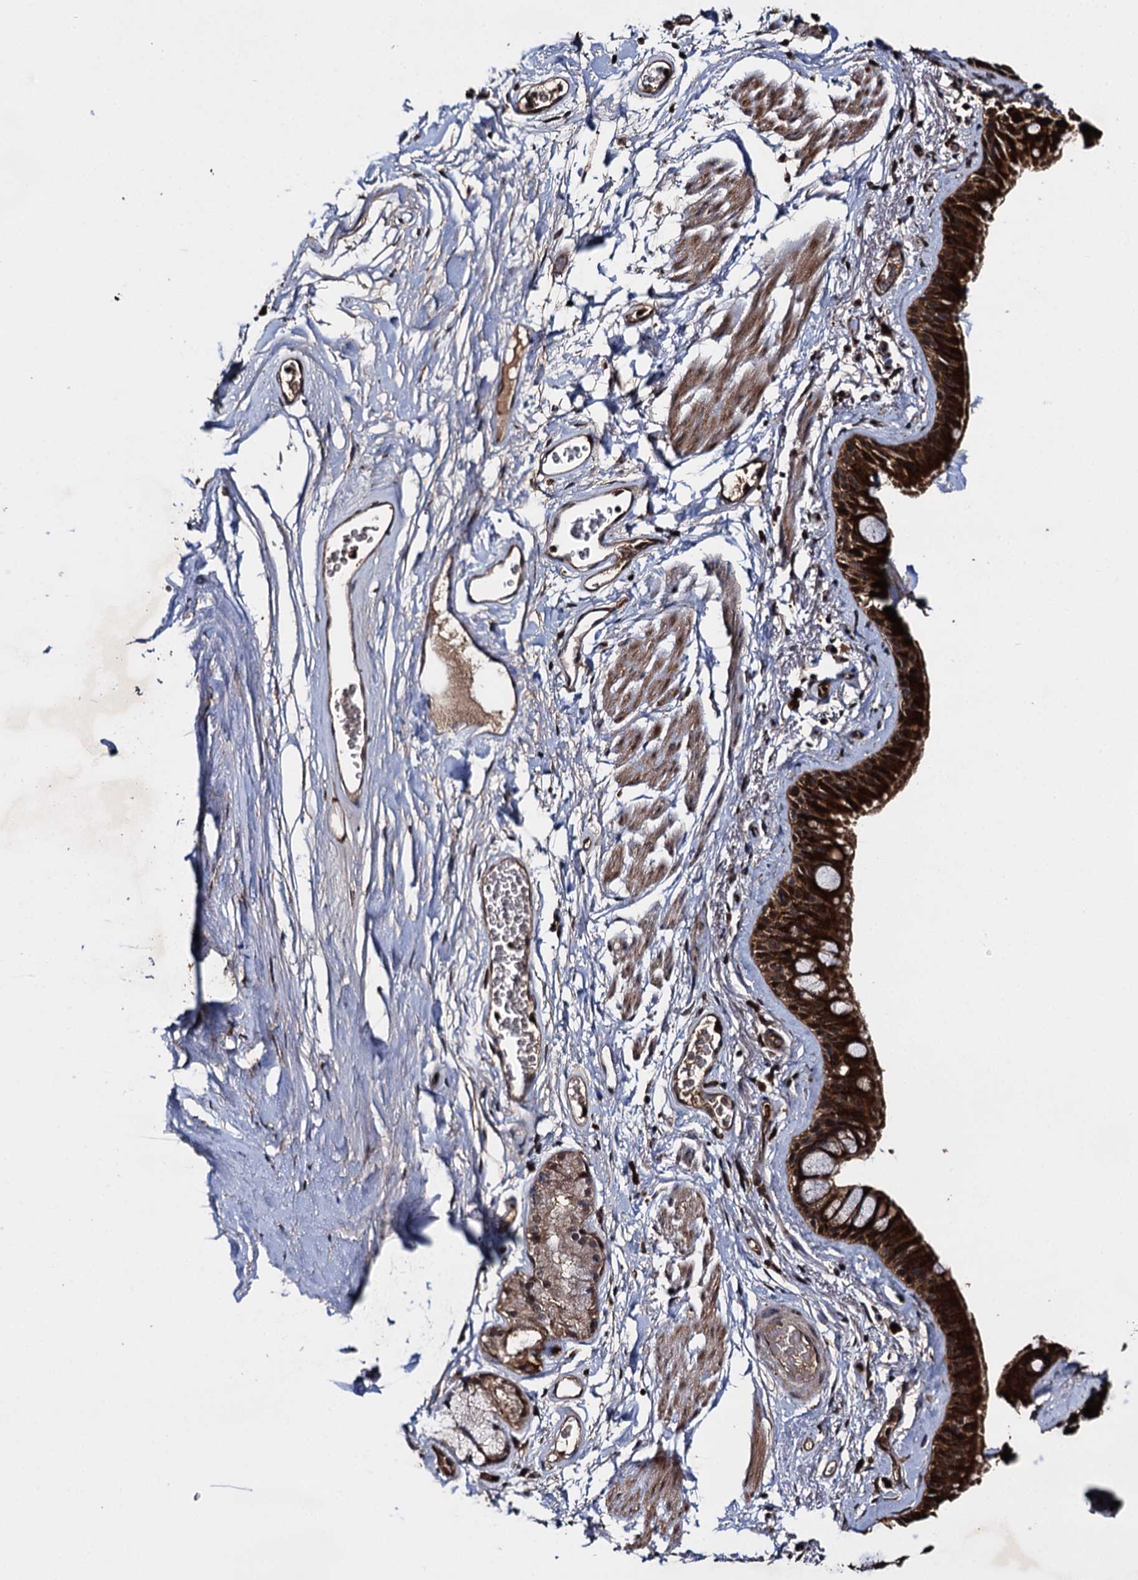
{"staining": {"intensity": "strong", "quantity": ">75%", "location": "cytoplasmic/membranous"}, "tissue": "bronchus", "cell_type": "Respiratory epithelial cells", "image_type": "normal", "snomed": [{"axis": "morphology", "description": "Normal tissue, NOS"}, {"axis": "topography", "description": "Cartilage tissue"}], "caption": "Respiratory epithelial cells display strong cytoplasmic/membranous positivity in about >75% of cells in unremarkable bronchus.", "gene": "SLC46A3", "patient": {"sex": "male", "age": 63}}